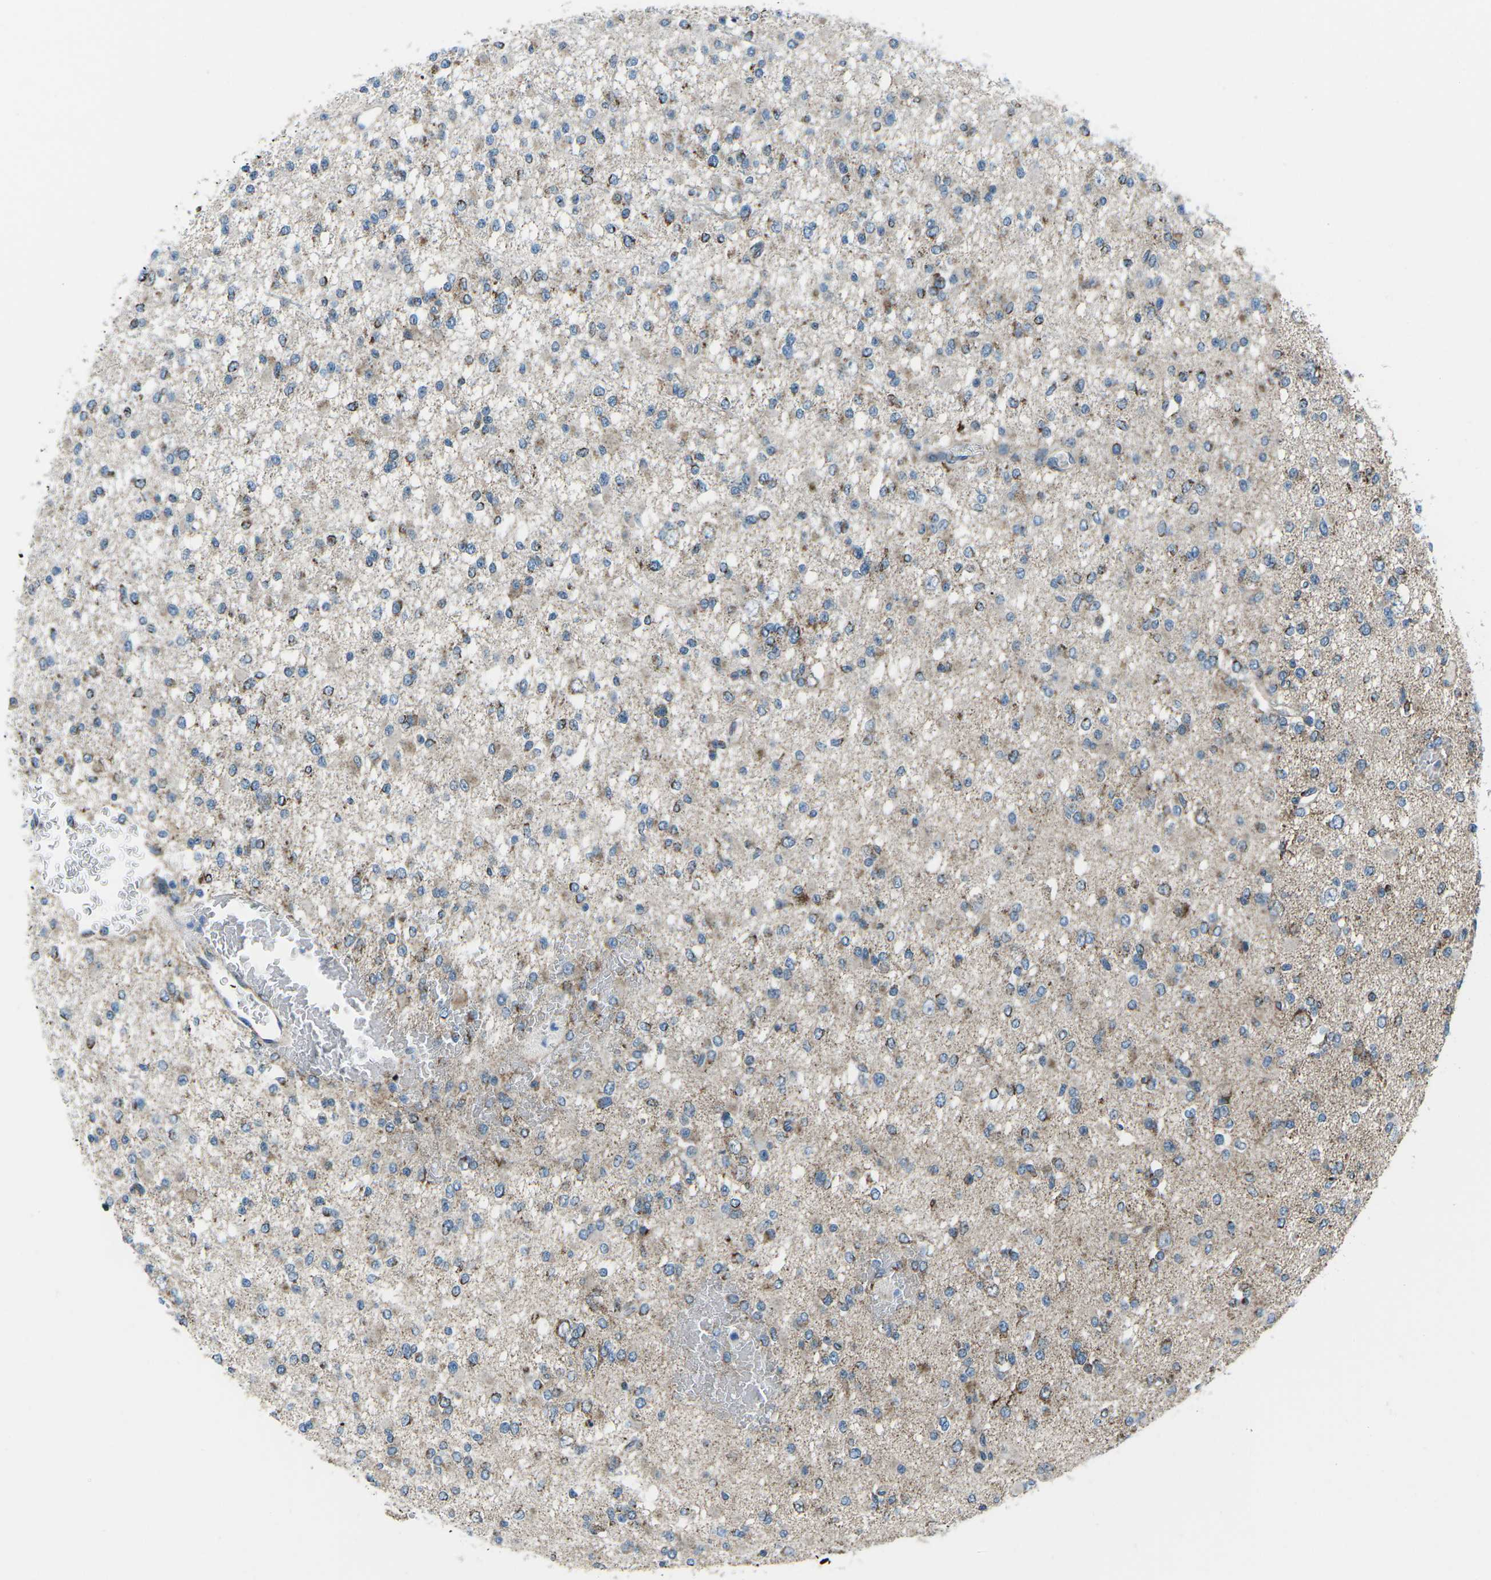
{"staining": {"intensity": "moderate", "quantity": "<25%", "location": "cytoplasmic/membranous"}, "tissue": "glioma", "cell_type": "Tumor cells", "image_type": "cancer", "snomed": [{"axis": "morphology", "description": "Glioma, malignant, Low grade"}, {"axis": "topography", "description": "Brain"}], "caption": "Human malignant glioma (low-grade) stained with a brown dye demonstrates moderate cytoplasmic/membranous positive staining in approximately <25% of tumor cells.", "gene": "RFESD", "patient": {"sex": "female", "age": 22}}